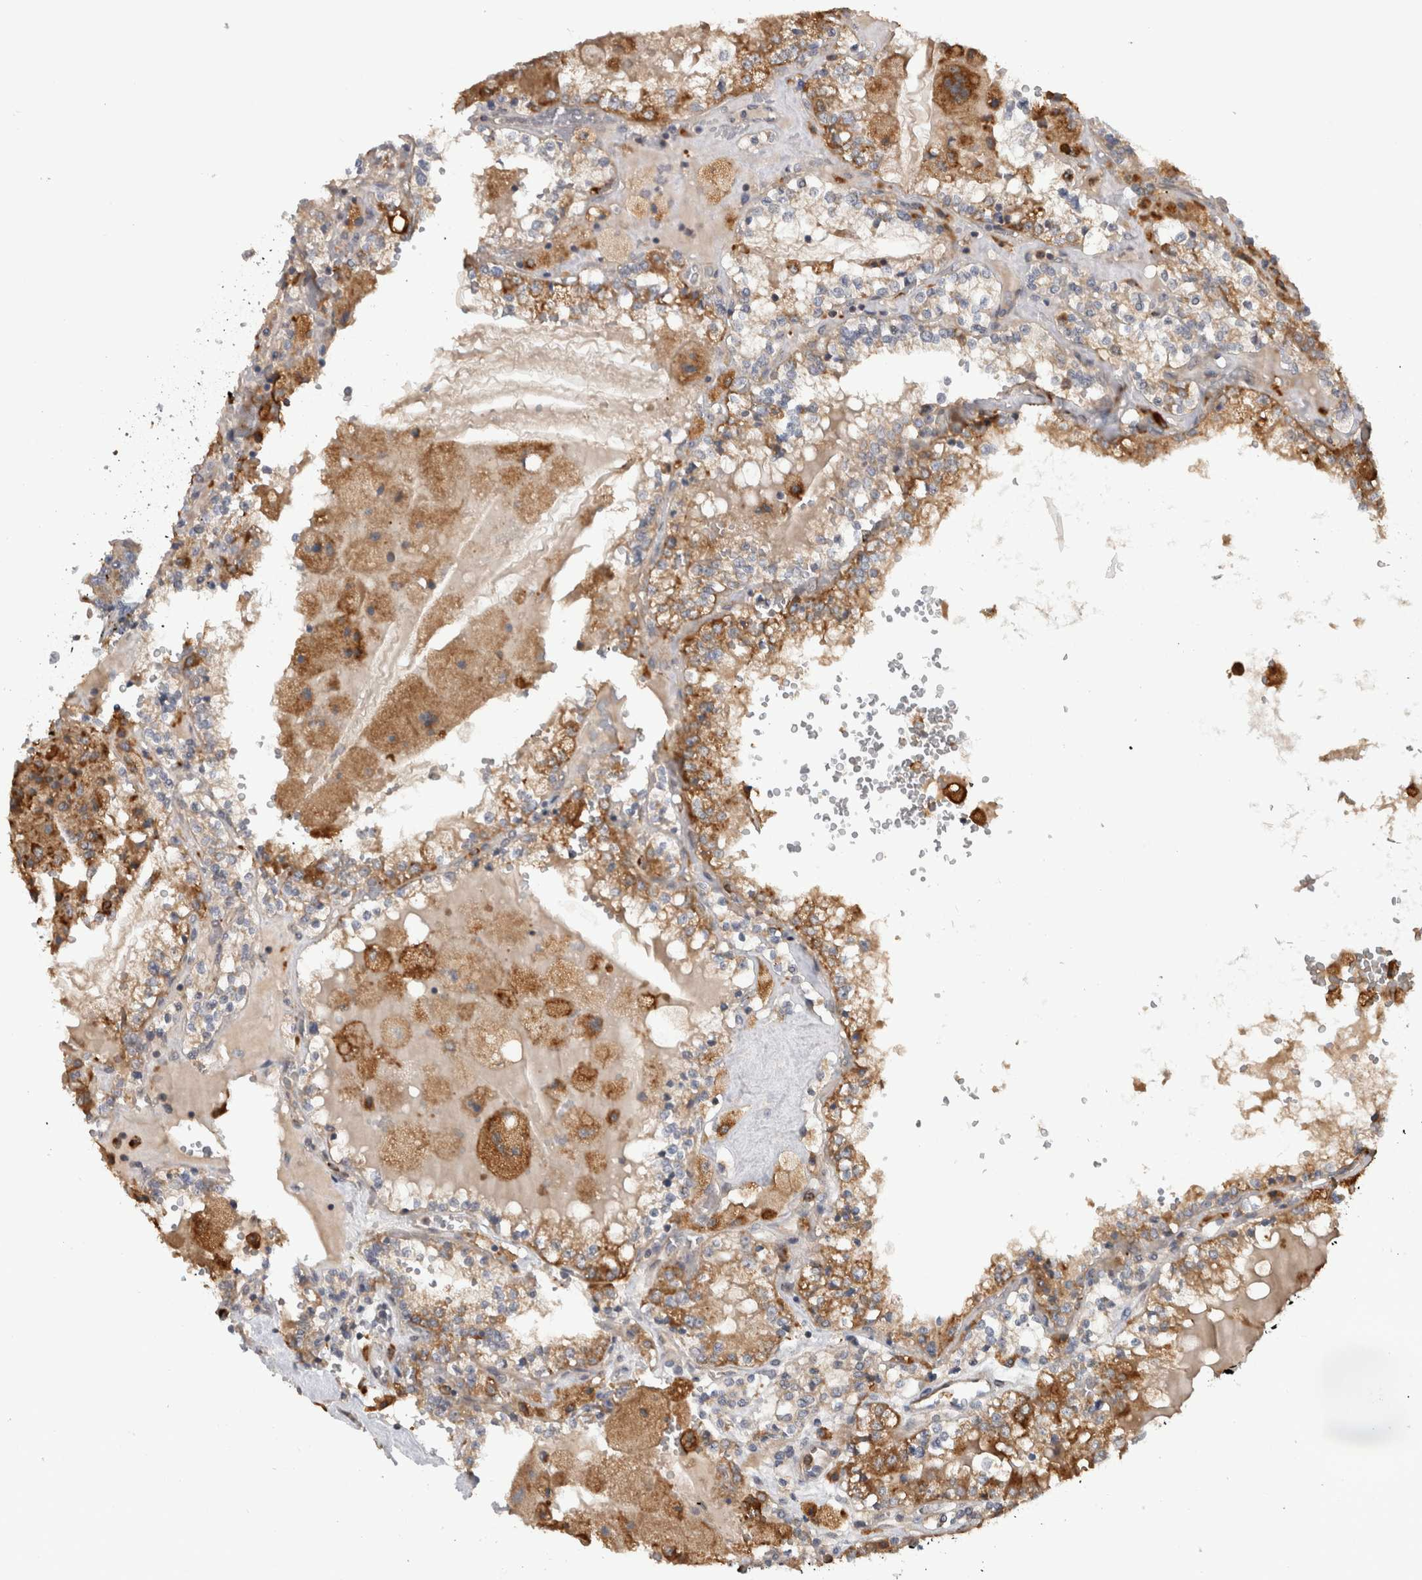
{"staining": {"intensity": "moderate", "quantity": ">75%", "location": "cytoplasmic/membranous"}, "tissue": "renal cancer", "cell_type": "Tumor cells", "image_type": "cancer", "snomed": [{"axis": "morphology", "description": "Adenocarcinoma, NOS"}, {"axis": "topography", "description": "Kidney"}], "caption": "Tumor cells demonstrate medium levels of moderate cytoplasmic/membranous staining in about >75% of cells in adenocarcinoma (renal). (IHC, brightfield microscopy, high magnification).", "gene": "ADGRL3", "patient": {"sex": "female", "age": 56}}